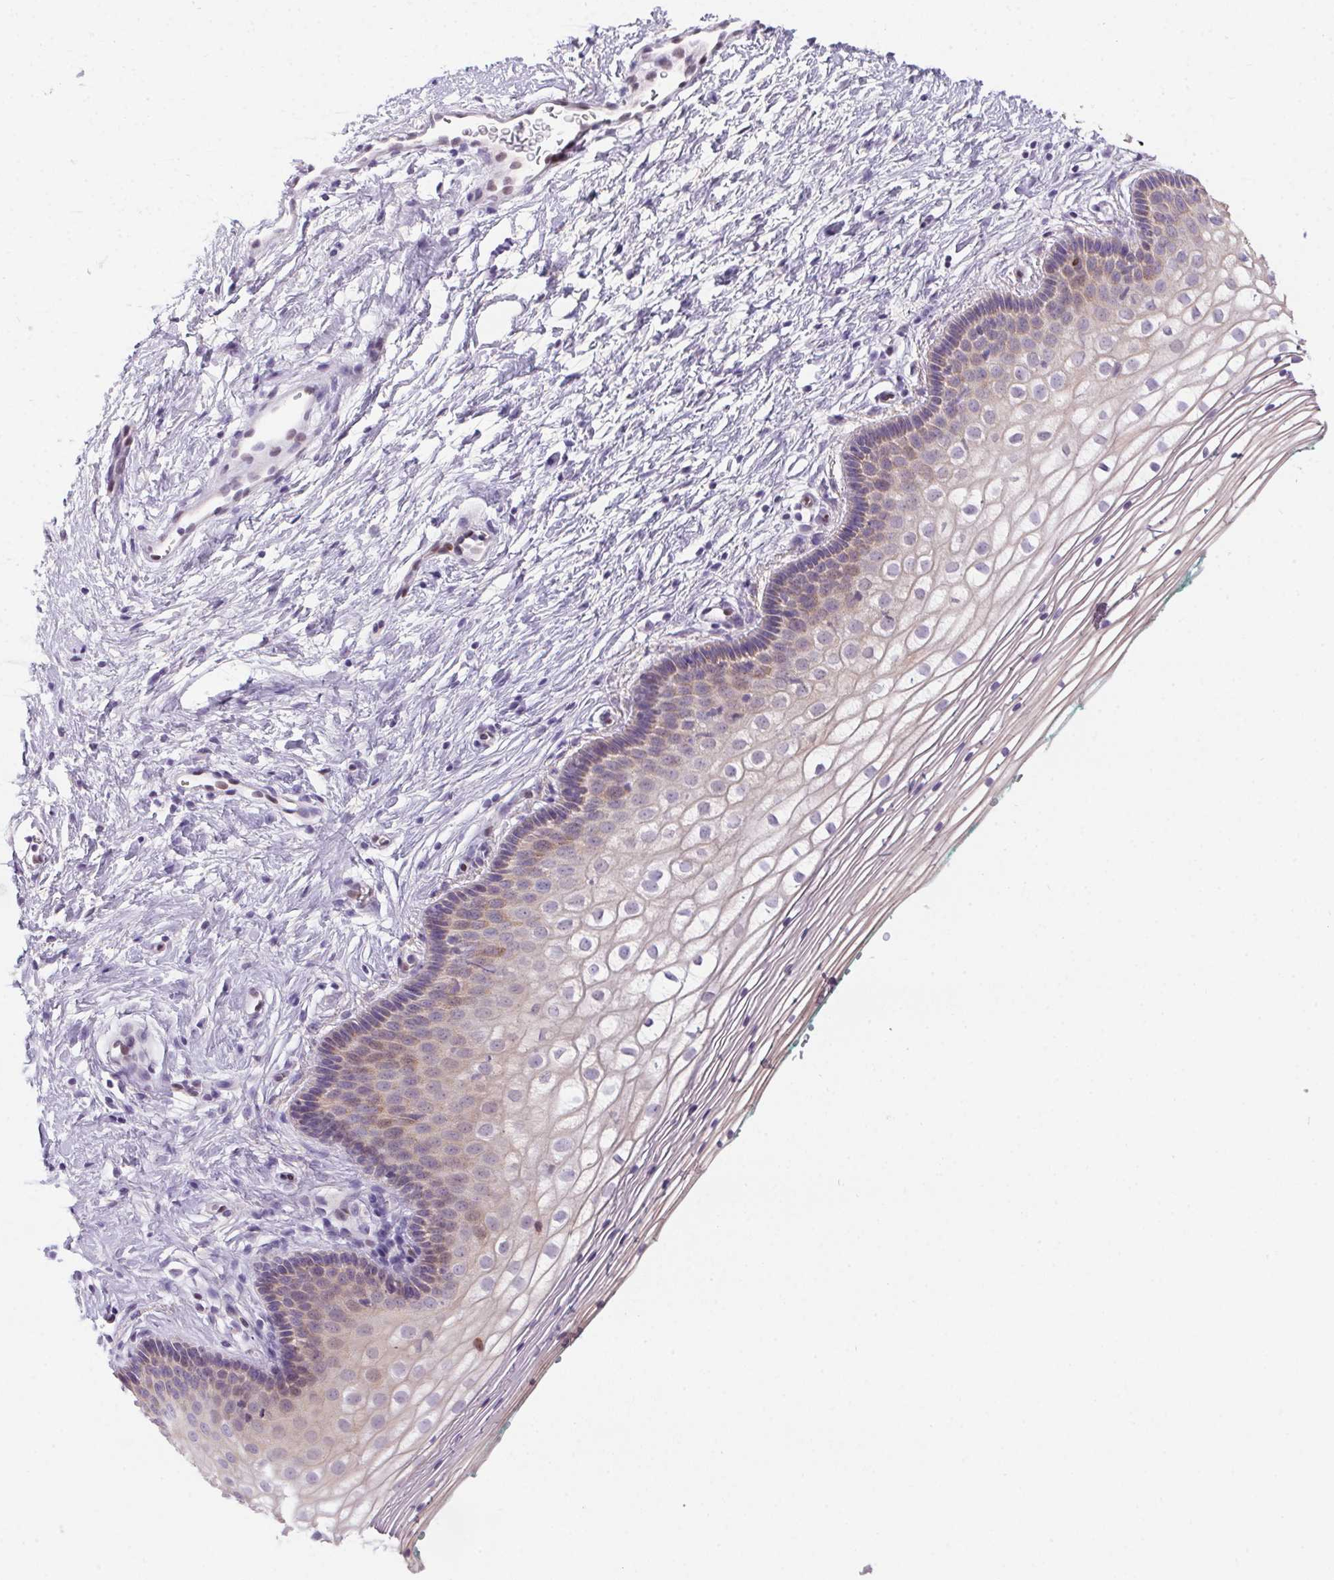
{"staining": {"intensity": "weak", "quantity": "<25%", "location": "cytoplasmic/membranous"}, "tissue": "vagina", "cell_type": "Squamous epithelial cells", "image_type": "normal", "snomed": [{"axis": "morphology", "description": "Normal tissue, NOS"}, {"axis": "topography", "description": "Vagina"}], "caption": "DAB immunohistochemical staining of normal human vagina displays no significant staining in squamous epithelial cells. (Stains: DAB (3,3'-diaminobenzidine) immunohistochemistry with hematoxylin counter stain, Microscopy: brightfield microscopy at high magnification).", "gene": "SP9", "patient": {"sex": "female", "age": 36}}